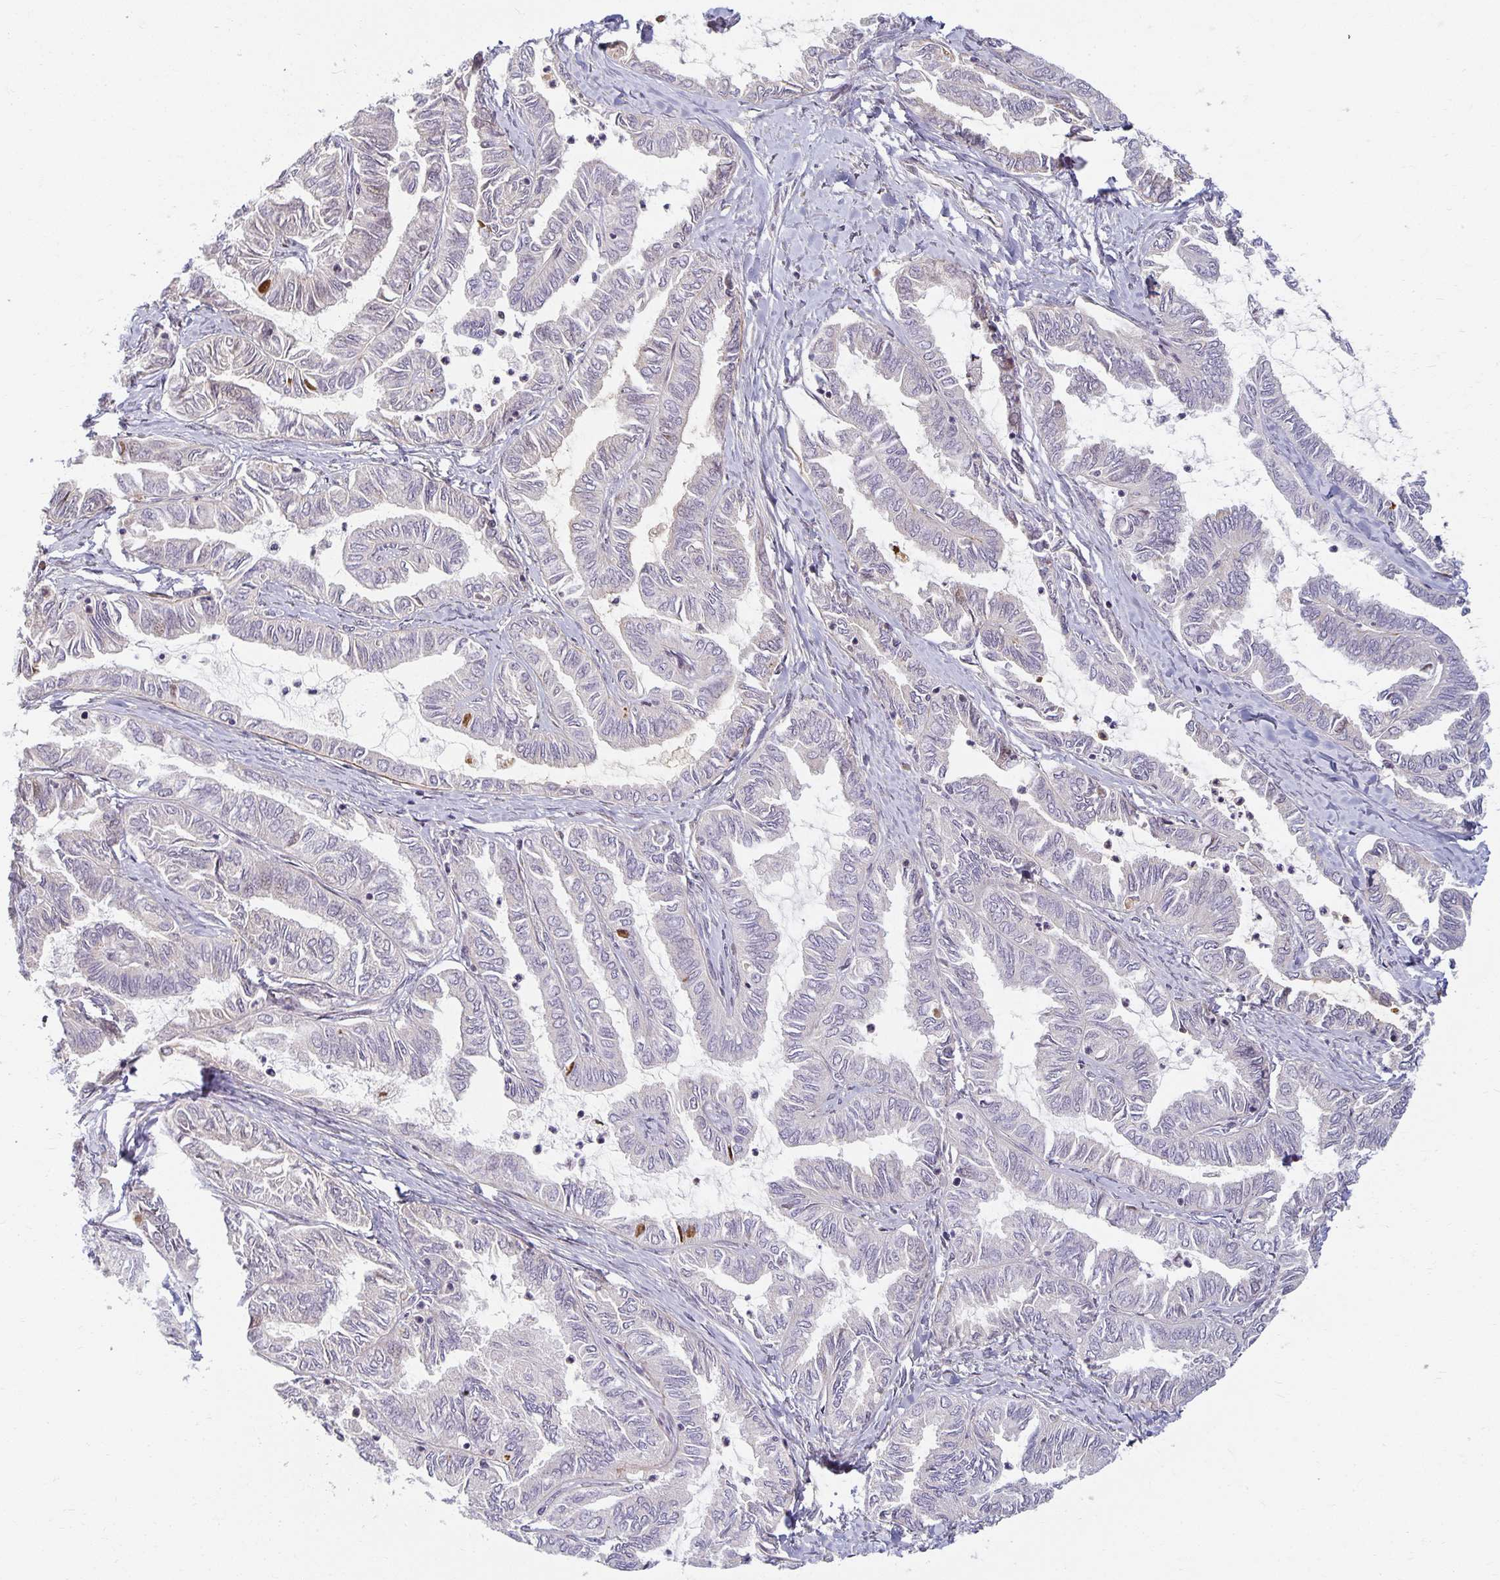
{"staining": {"intensity": "negative", "quantity": "none", "location": "none"}, "tissue": "ovarian cancer", "cell_type": "Tumor cells", "image_type": "cancer", "snomed": [{"axis": "morphology", "description": "Carcinoma, endometroid"}, {"axis": "topography", "description": "Ovary"}], "caption": "High power microscopy histopathology image of an immunohistochemistry photomicrograph of endometroid carcinoma (ovarian), revealing no significant staining in tumor cells.", "gene": "EHF", "patient": {"sex": "female", "age": 70}}